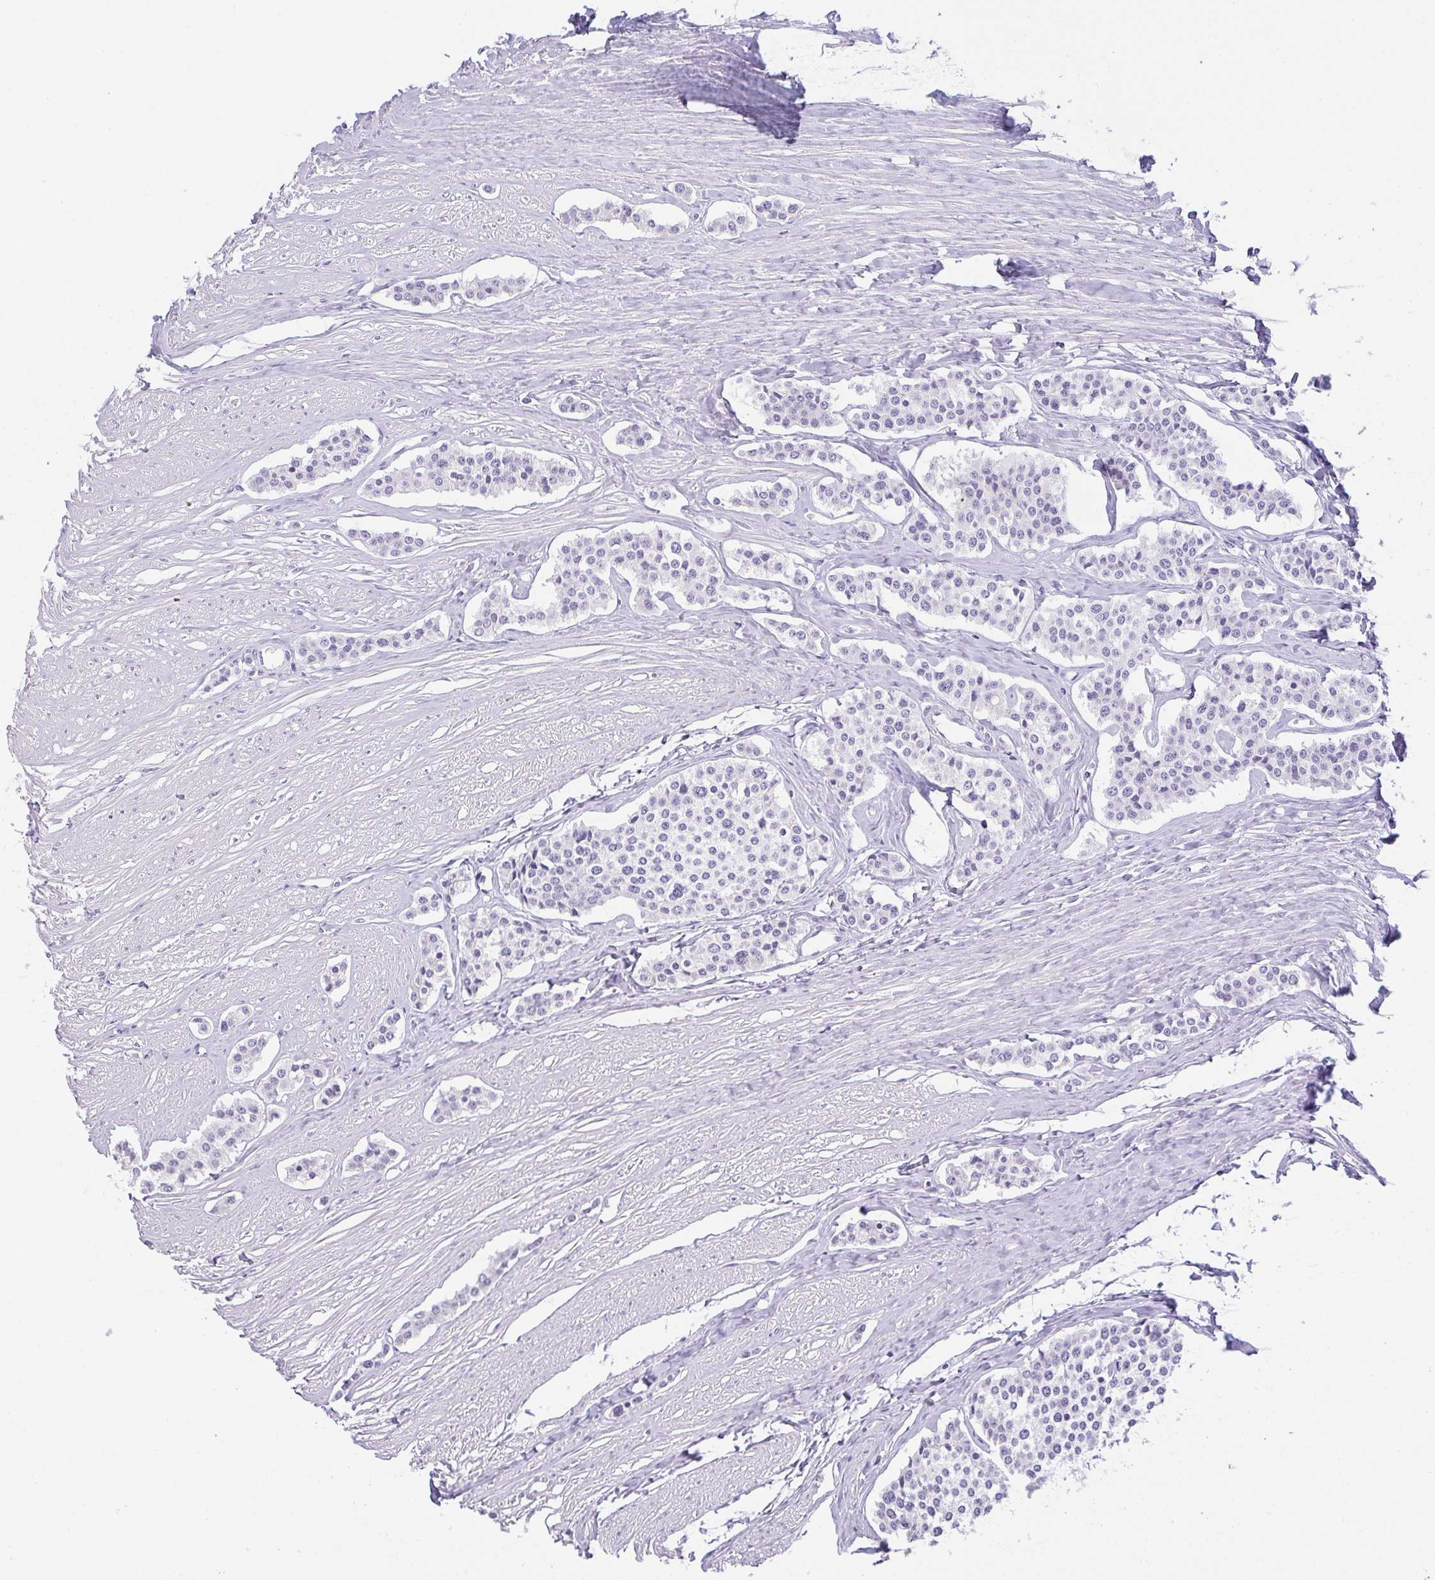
{"staining": {"intensity": "negative", "quantity": "none", "location": "none"}, "tissue": "carcinoid", "cell_type": "Tumor cells", "image_type": "cancer", "snomed": [{"axis": "morphology", "description": "Carcinoid, malignant, NOS"}, {"axis": "topography", "description": "Small intestine"}], "caption": "This is an immunohistochemistry histopathology image of carcinoid. There is no expression in tumor cells.", "gene": "LPAR4", "patient": {"sex": "male", "age": 60}}